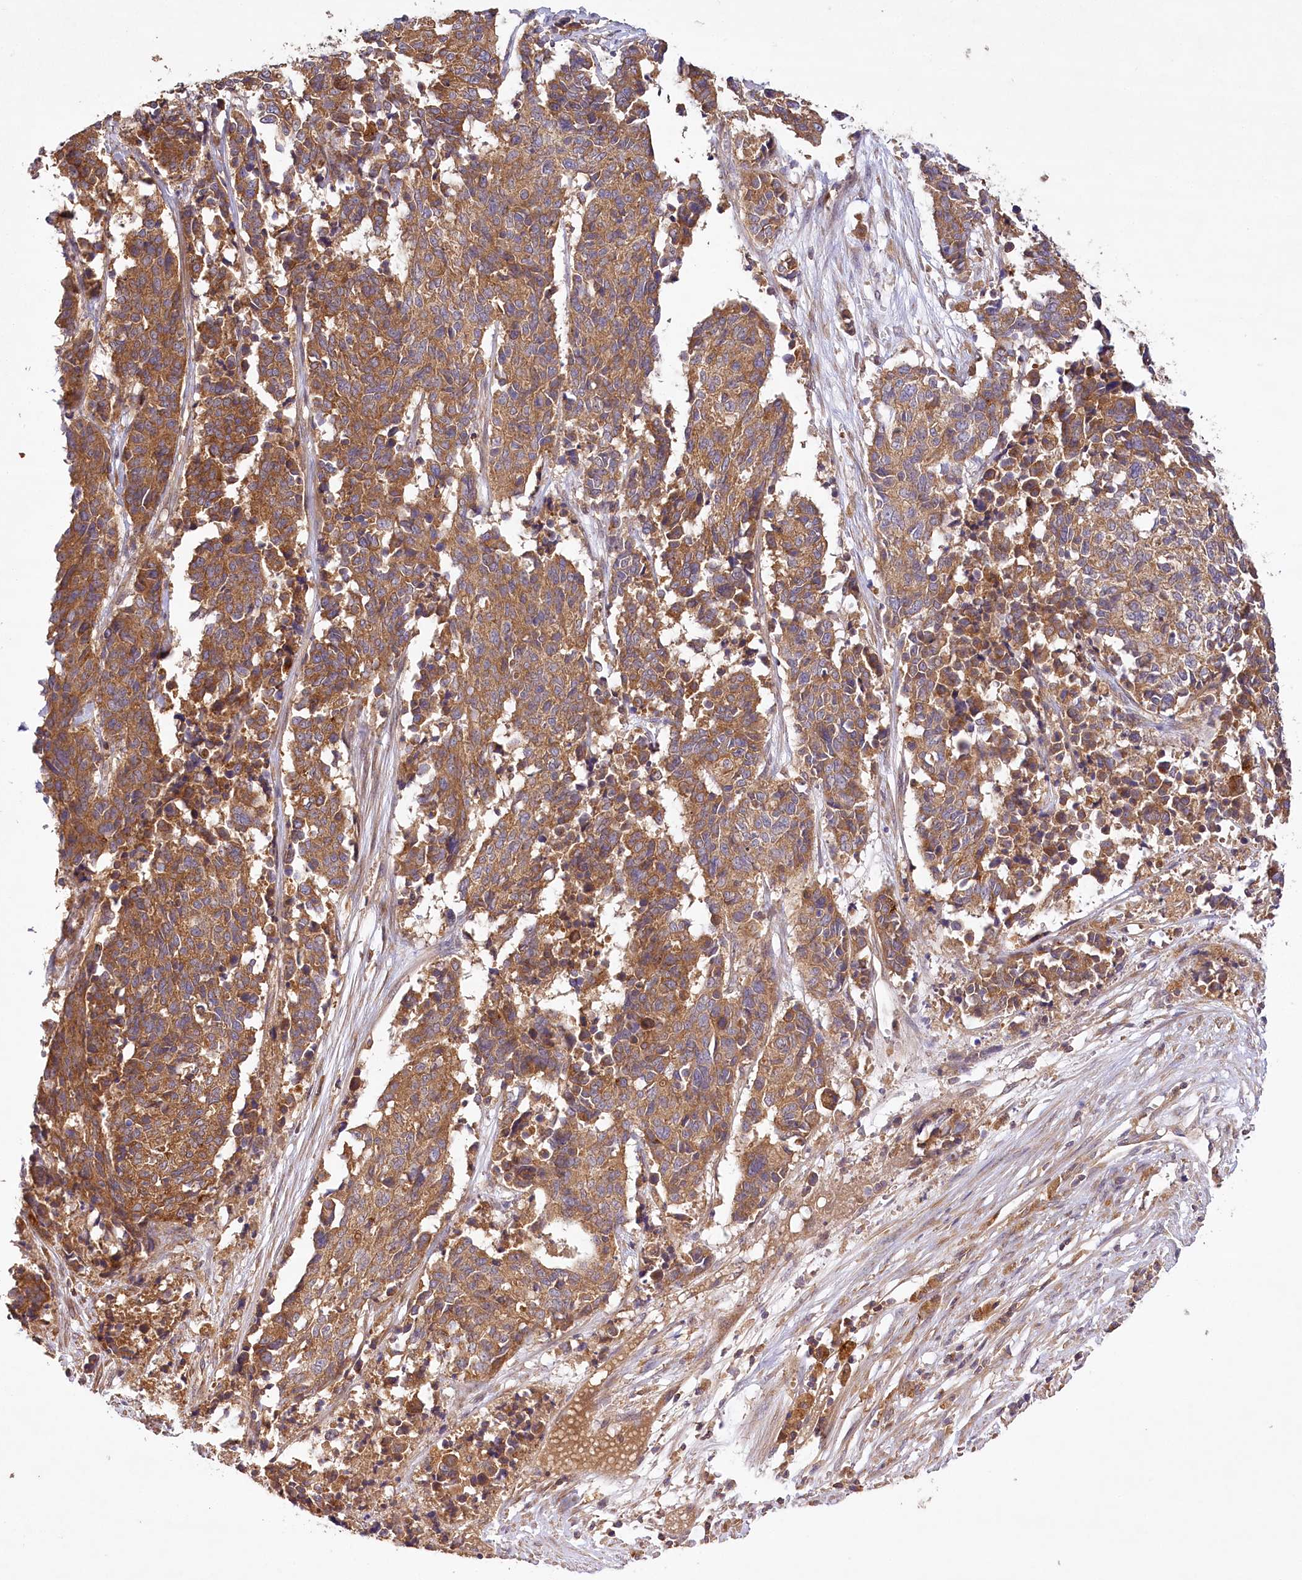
{"staining": {"intensity": "strong", "quantity": ">75%", "location": "cytoplasmic/membranous"}, "tissue": "cervical cancer", "cell_type": "Tumor cells", "image_type": "cancer", "snomed": [{"axis": "morphology", "description": "Normal tissue, NOS"}, {"axis": "morphology", "description": "Squamous cell carcinoma, NOS"}, {"axis": "topography", "description": "Cervix"}], "caption": "Brown immunohistochemical staining in human cervical cancer exhibits strong cytoplasmic/membranous expression in approximately >75% of tumor cells.", "gene": "LSS", "patient": {"sex": "female", "age": 35}}